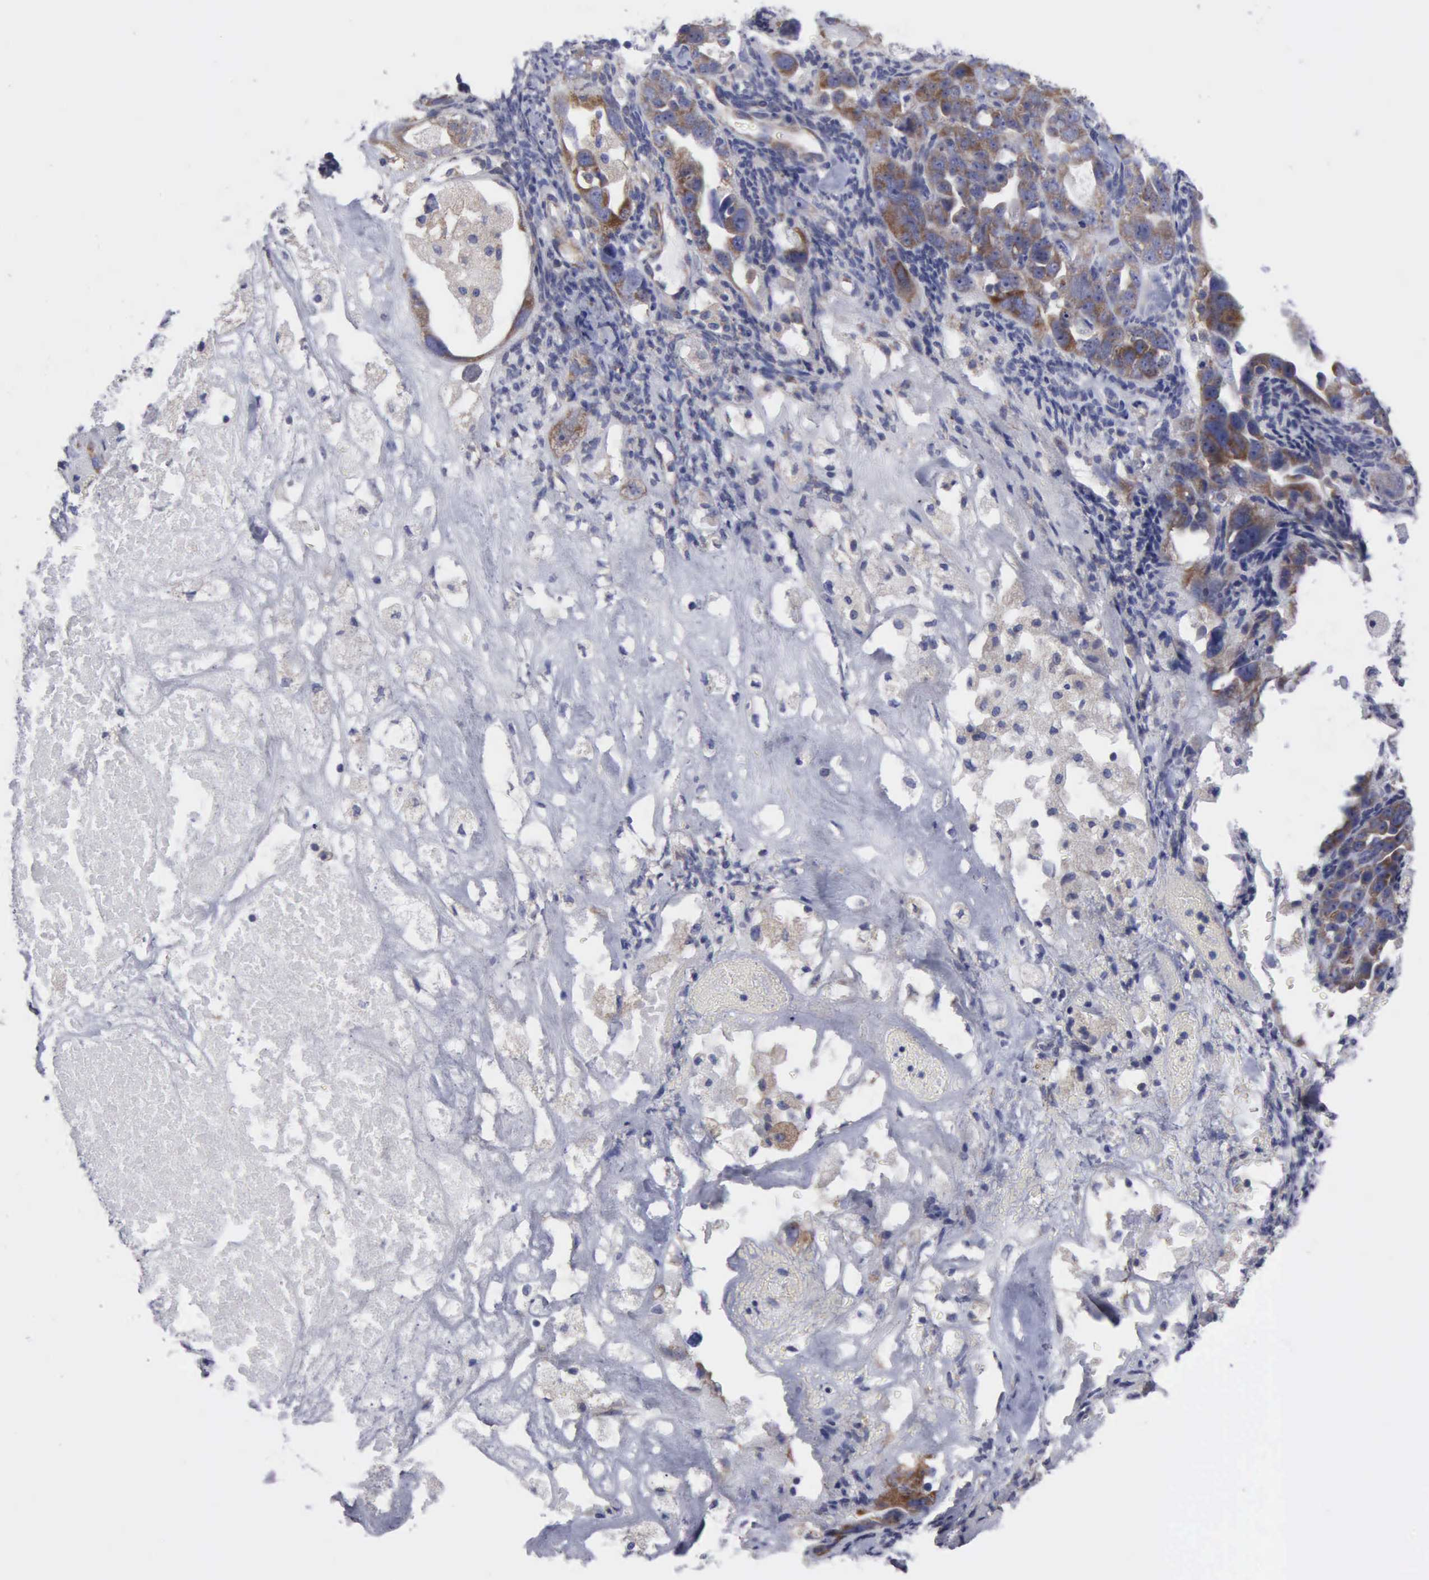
{"staining": {"intensity": "moderate", "quantity": ">75%", "location": "cytoplasmic/membranous"}, "tissue": "ovarian cancer", "cell_type": "Tumor cells", "image_type": "cancer", "snomed": [{"axis": "morphology", "description": "Cystadenocarcinoma, serous, NOS"}, {"axis": "topography", "description": "Ovary"}], "caption": "Immunohistochemical staining of human ovarian cancer reveals medium levels of moderate cytoplasmic/membranous expression in about >75% of tumor cells.", "gene": "TXLNG", "patient": {"sex": "female", "age": 66}}